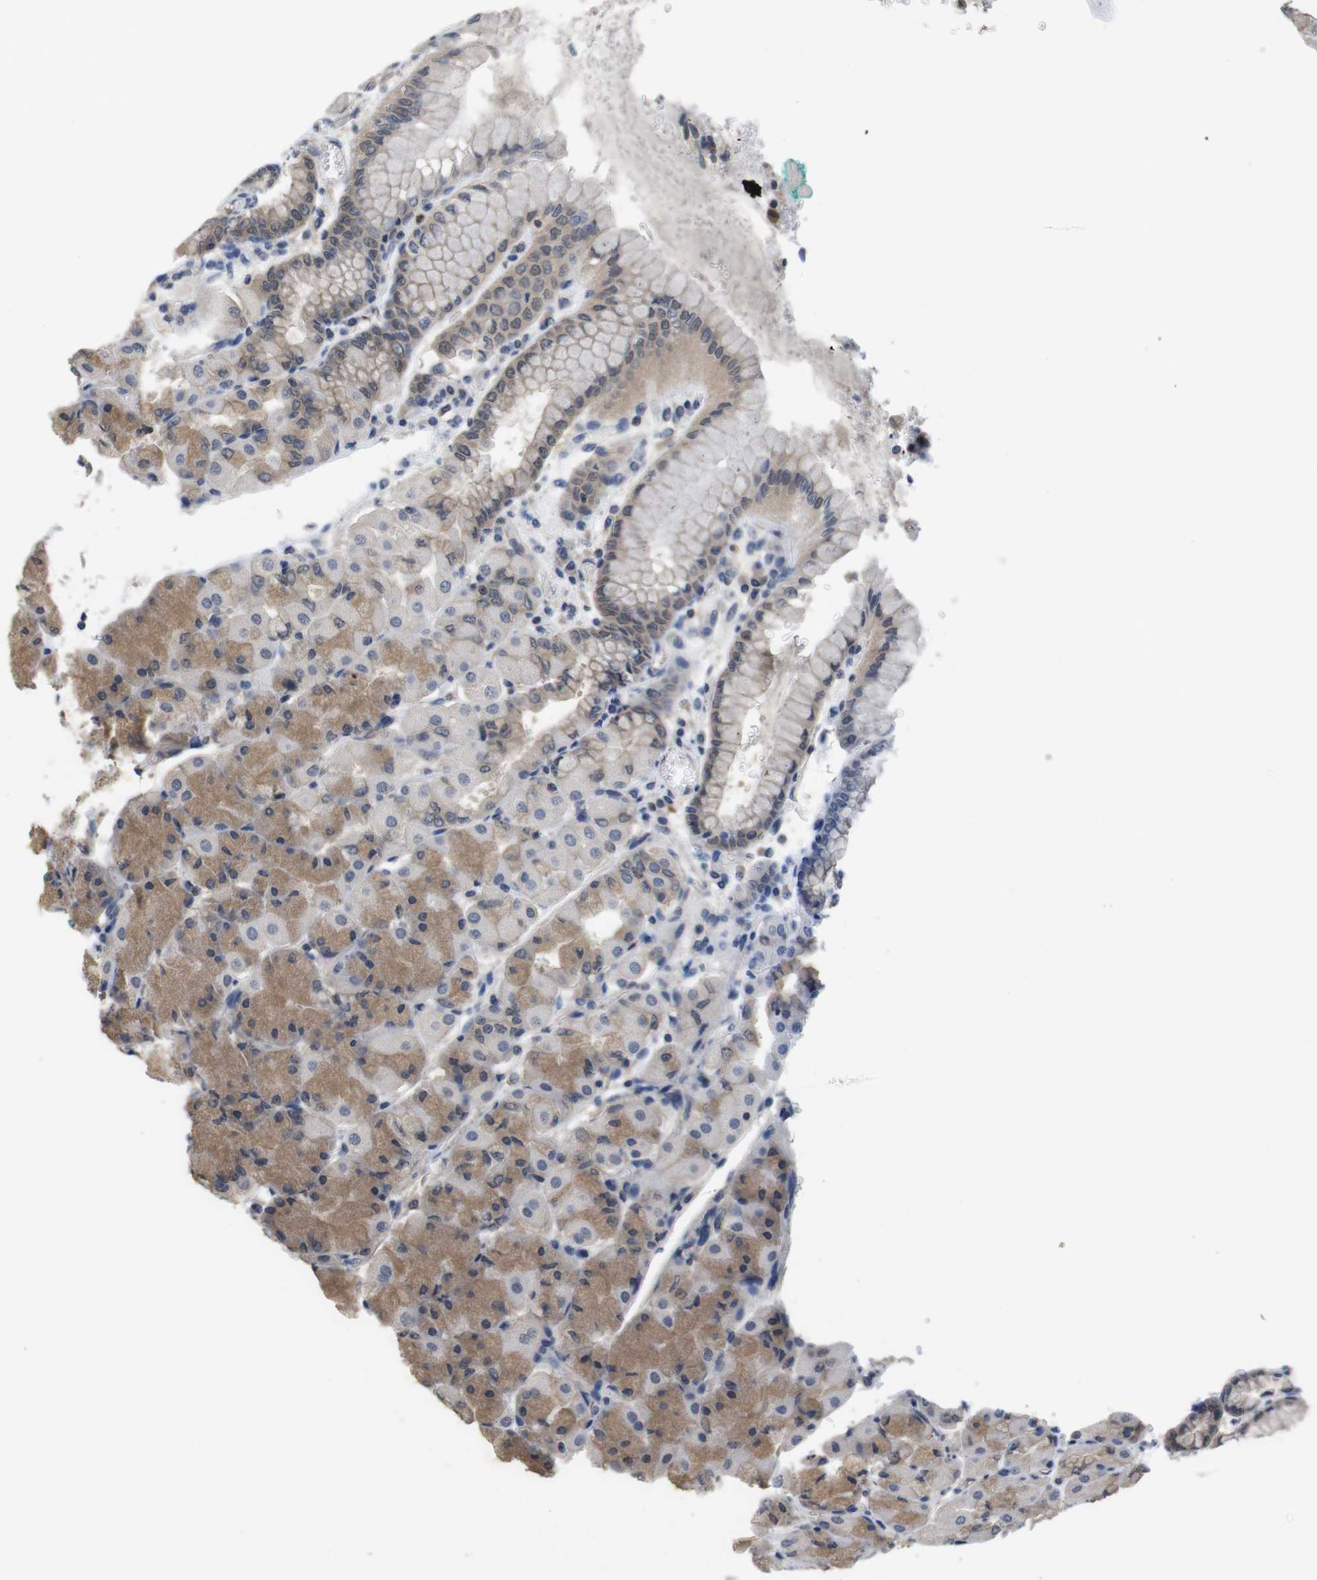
{"staining": {"intensity": "moderate", "quantity": ">75%", "location": "cytoplasmic/membranous,nuclear"}, "tissue": "stomach", "cell_type": "Glandular cells", "image_type": "normal", "snomed": [{"axis": "morphology", "description": "Normal tissue, NOS"}, {"axis": "topography", "description": "Stomach, upper"}], "caption": "IHC micrograph of benign human stomach stained for a protein (brown), which shows medium levels of moderate cytoplasmic/membranous,nuclear expression in about >75% of glandular cells.", "gene": "FADD", "patient": {"sex": "female", "age": 56}}